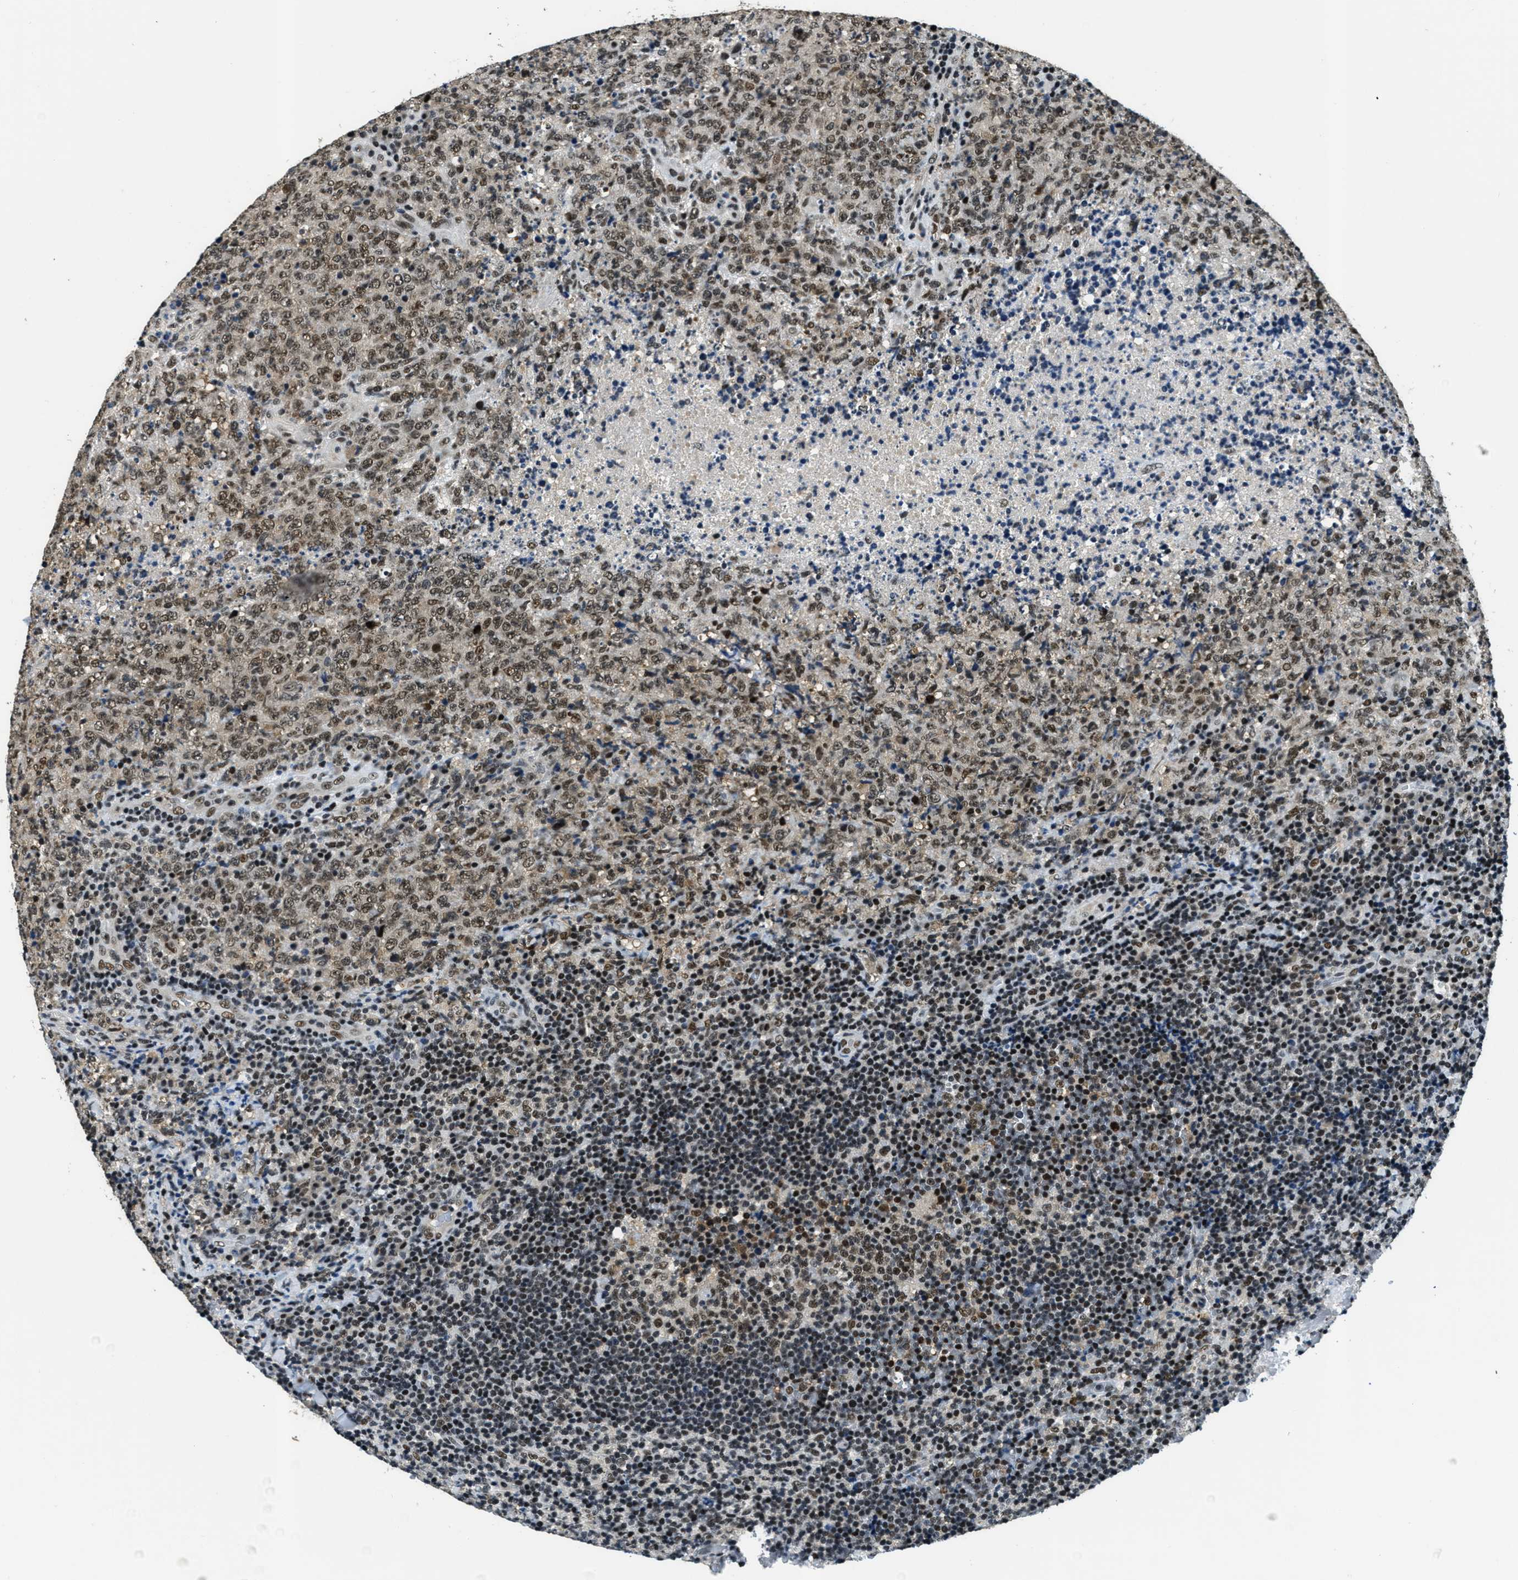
{"staining": {"intensity": "moderate", "quantity": ">75%", "location": "nuclear"}, "tissue": "lymphoma", "cell_type": "Tumor cells", "image_type": "cancer", "snomed": [{"axis": "morphology", "description": "Malignant lymphoma, non-Hodgkin's type, High grade"}, {"axis": "topography", "description": "Tonsil"}], "caption": "Protein analysis of high-grade malignant lymphoma, non-Hodgkin's type tissue exhibits moderate nuclear positivity in approximately >75% of tumor cells. Immunohistochemistry (ihc) stains the protein in brown and the nuclei are stained blue.", "gene": "SSB", "patient": {"sex": "female", "age": 36}}